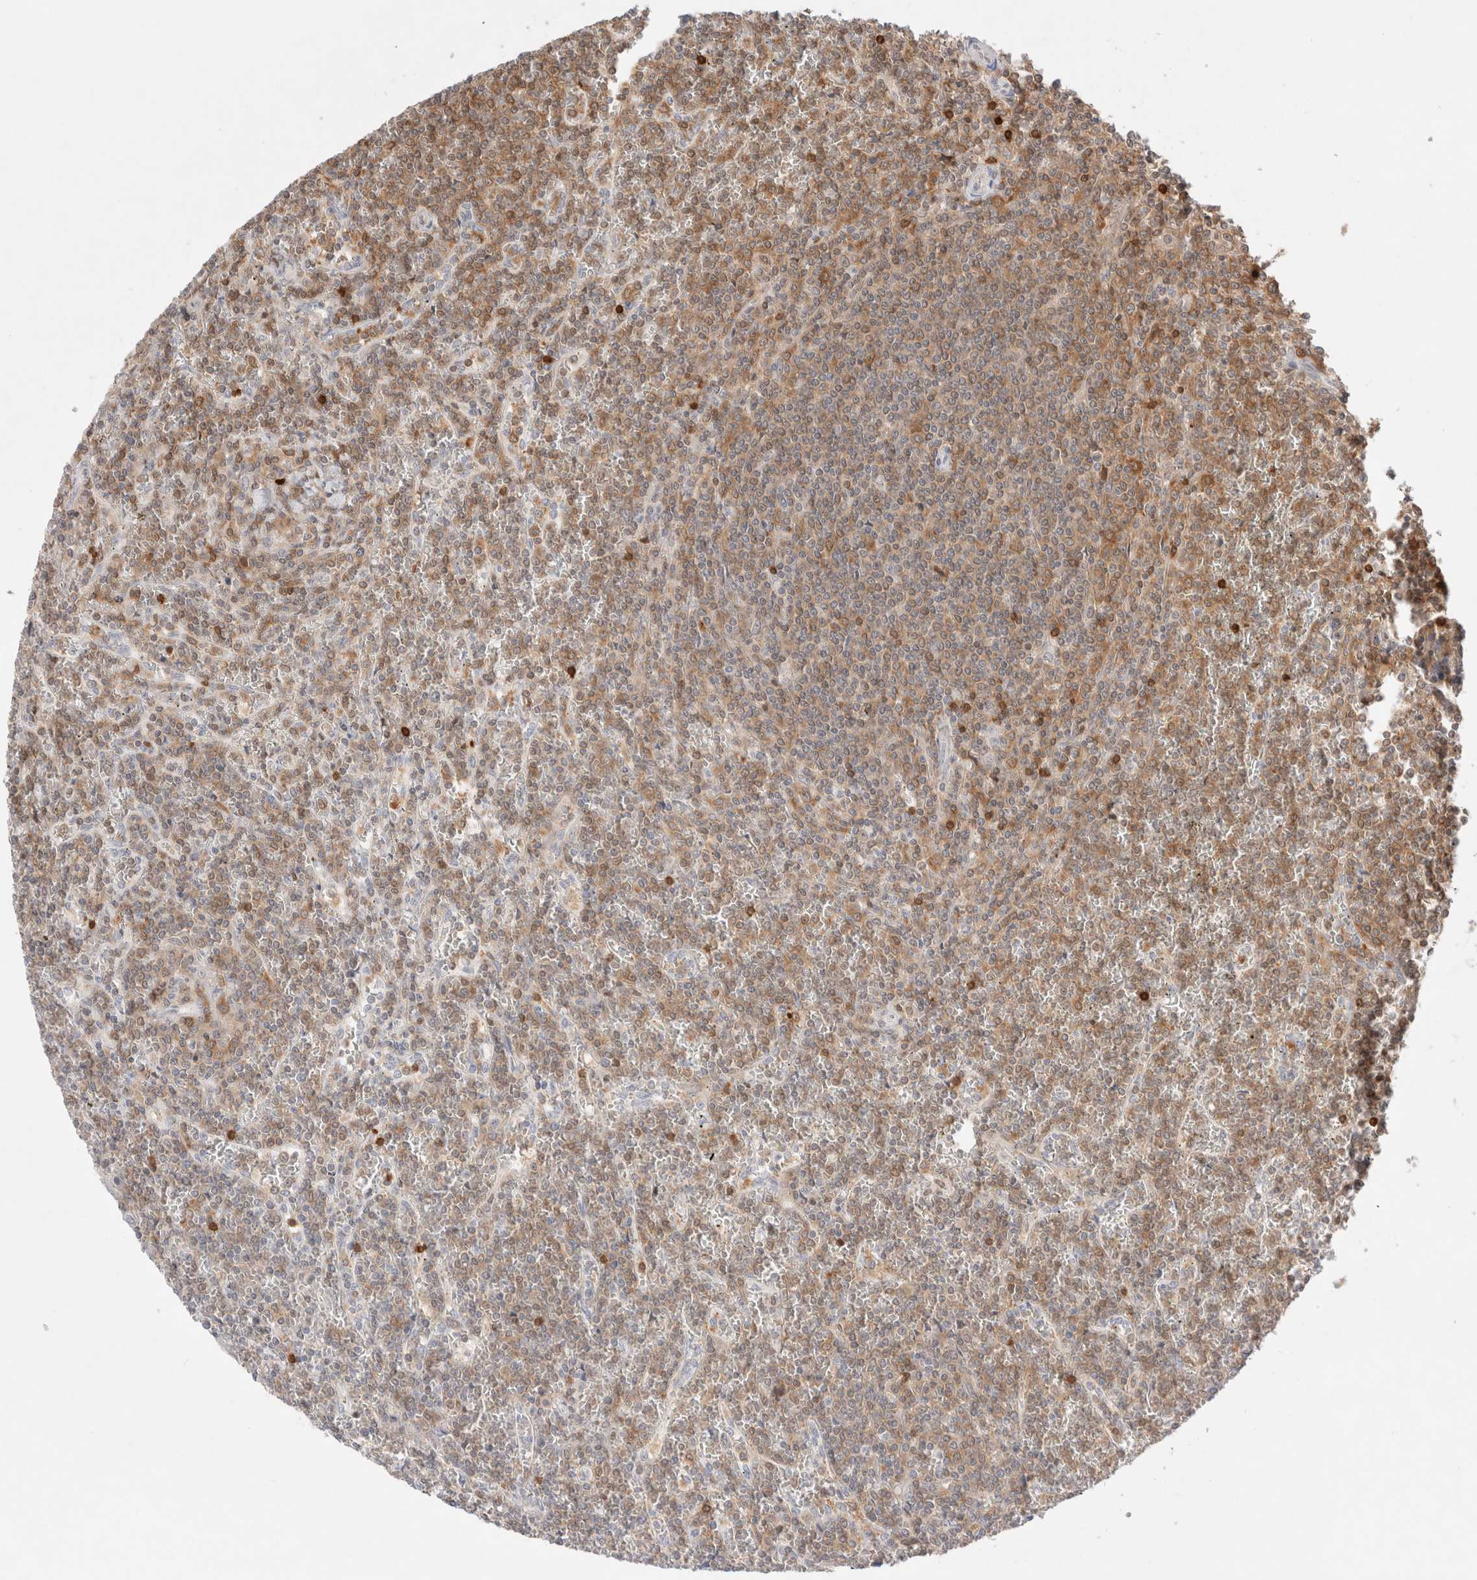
{"staining": {"intensity": "moderate", "quantity": "25%-75%", "location": "cytoplasmic/membranous"}, "tissue": "lymphoma", "cell_type": "Tumor cells", "image_type": "cancer", "snomed": [{"axis": "morphology", "description": "Malignant lymphoma, non-Hodgkin's type, Low grade"}, {"axis": "topography", "description": "Spleen"}], "caption": "The immunohistochemical stain shows moderate cytoplasmic/membranous positivity in tumor cells of malignant lymphoma, non-Hodgkin's type (low-grade) tissue.", "gene": "STARD10", "patient": {"sex": "female", "age": 19}}